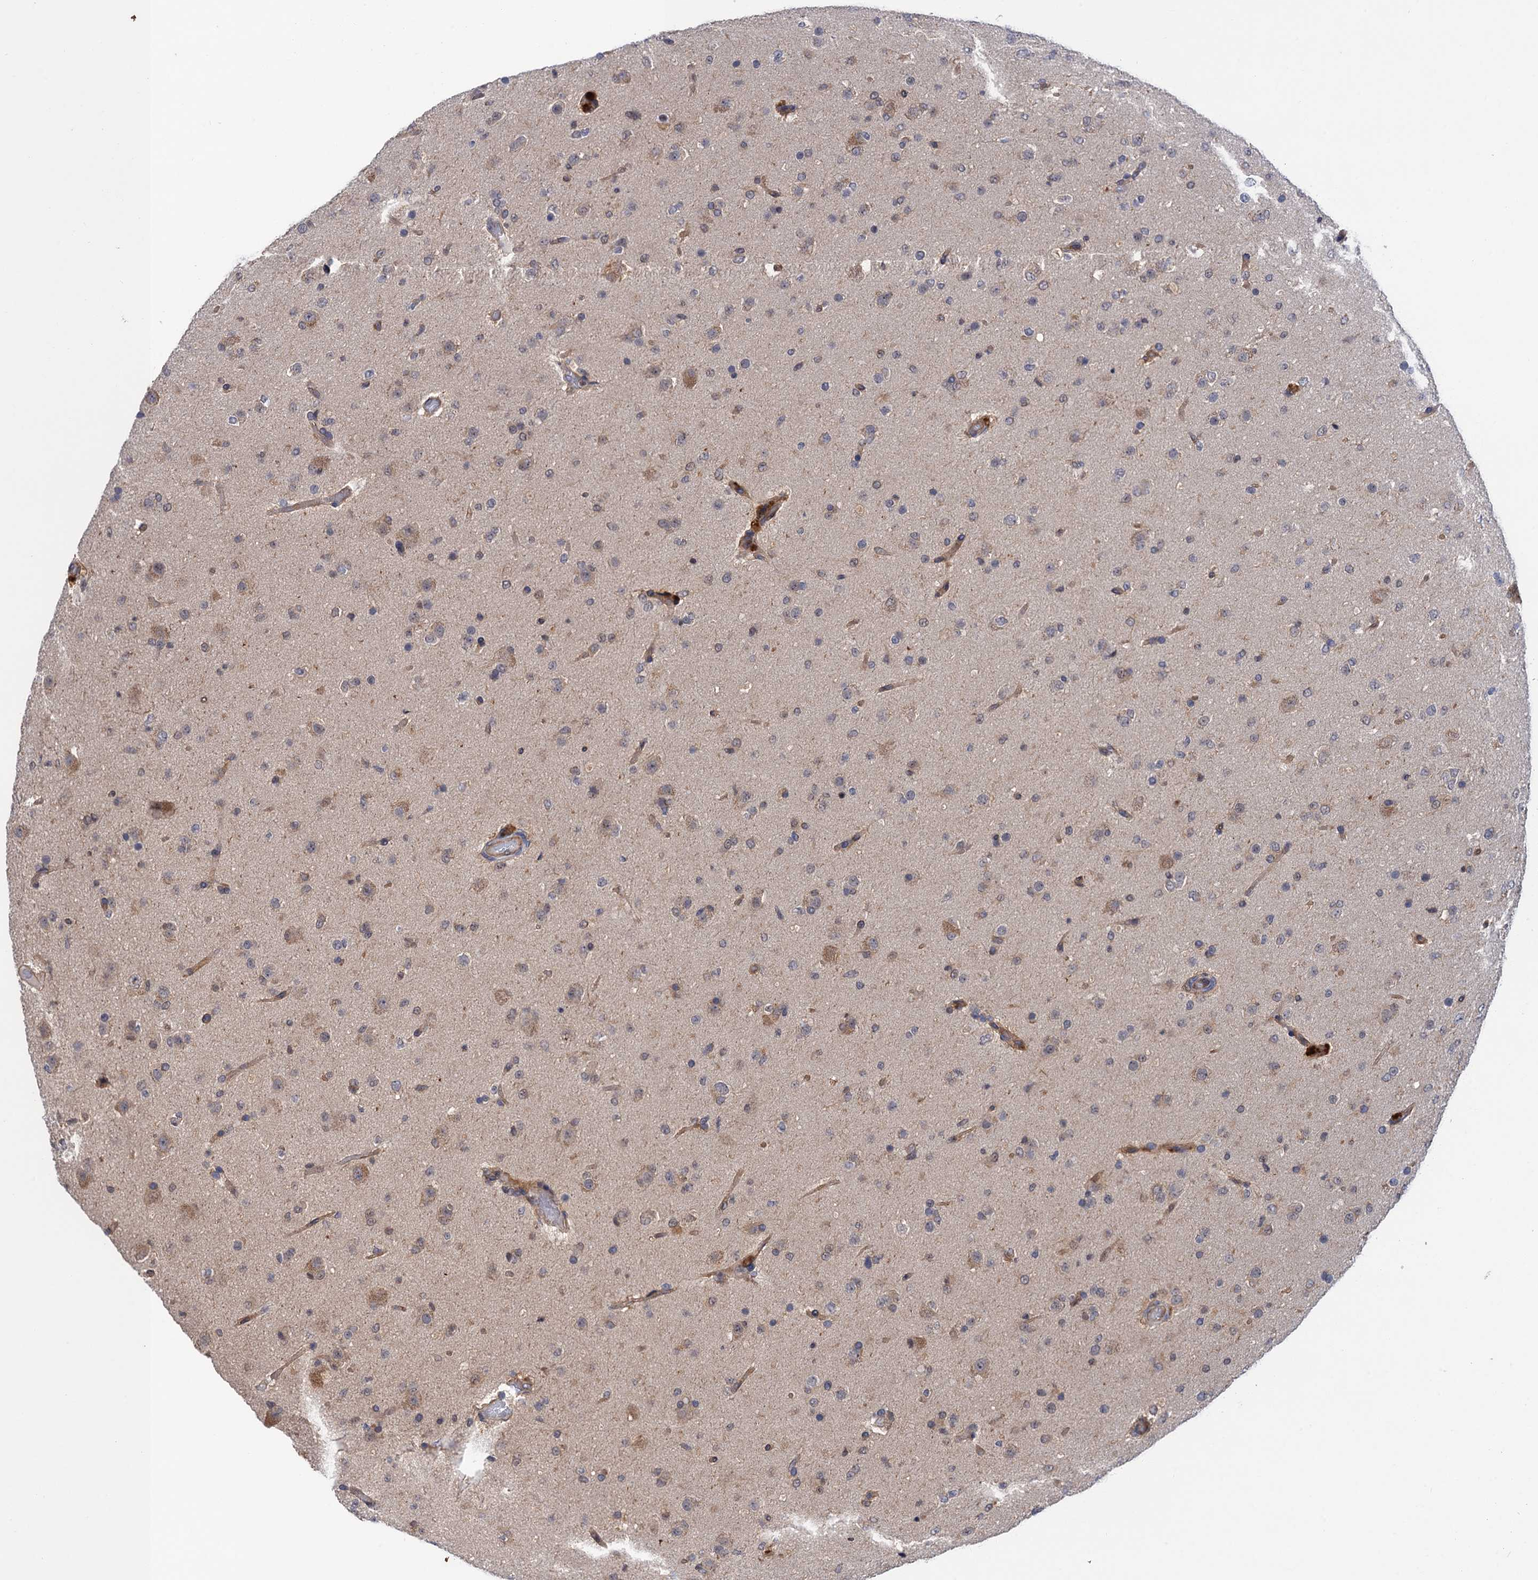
{"staining": {"intensity": "weak", "quantity": "<25%", "location": "cytoplasmic/membranous"}, "tissue": "glioma", "cell_type": "Tumor cells", "image_type": "cancer", "snomed": [{"axis": "morphology", "description": "Glioma, malignant, Low grade"}, {"axis": "topography", "description": "Brain"}], "caption": "Glioma was stained to show a protein in brown. There is no significant staining in tumor cells. Nuclei are stained in blue.", "gene": "NEK8", "patient": {"sex": "male", "age": 65}}